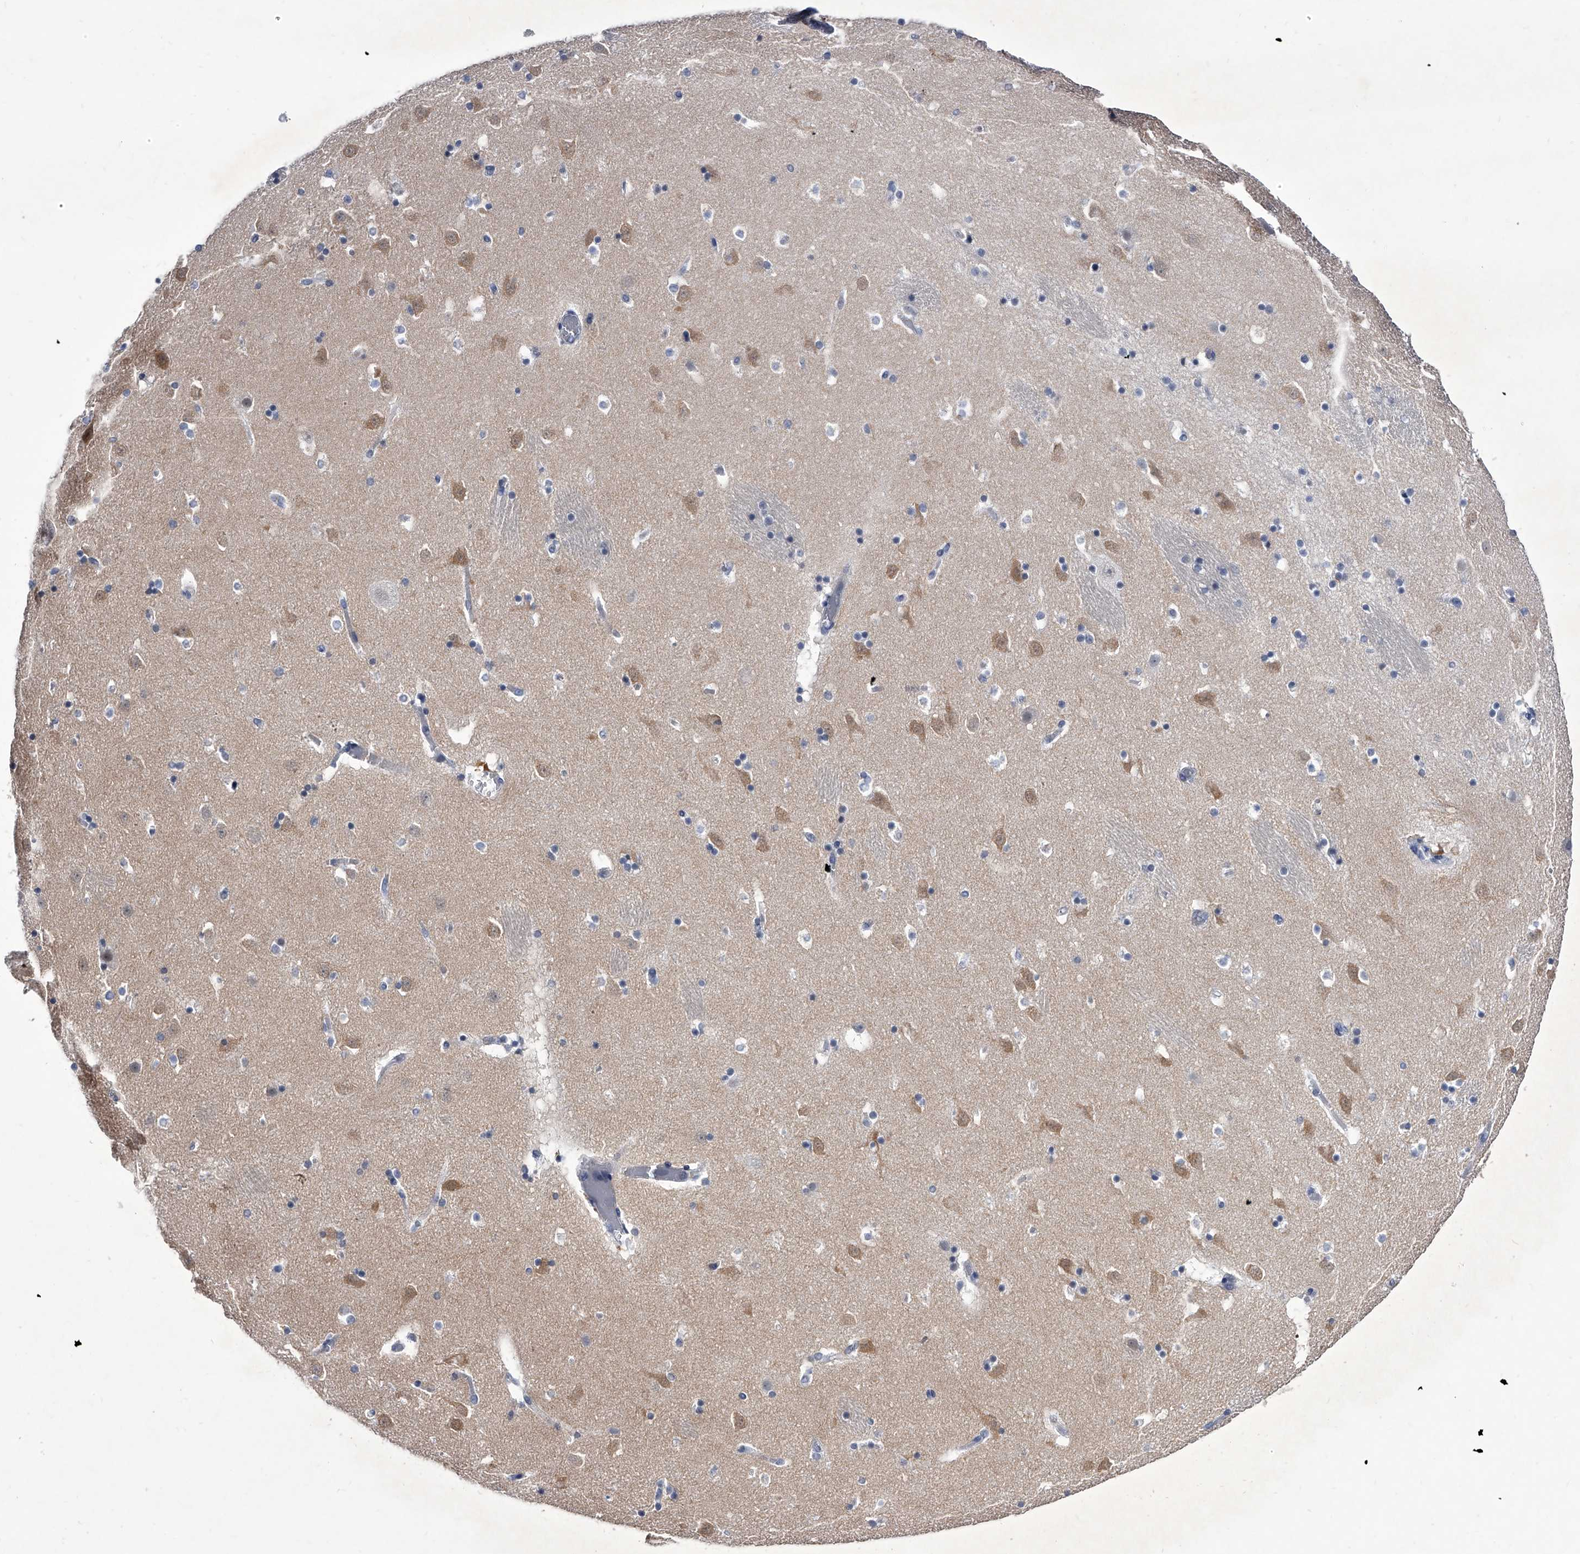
{"staining": {"intensity": "negative", "quantity": "none", "location": "none"}, "tissue": "caudate", "cell_type": "Glial cells", "image_type": "normal", "snomed": [{"axis": "morphology", "description": "Normal tissue, NOS"}, {"axis": "topography", "description": "Lateral ventricle wall"}], "caption": "Human caudate stained for a protein using immunohistochemistry reveals no positivity in glial cells.", "gene": "CRISP2", "patient": {"sex": "male", "age": 45}}